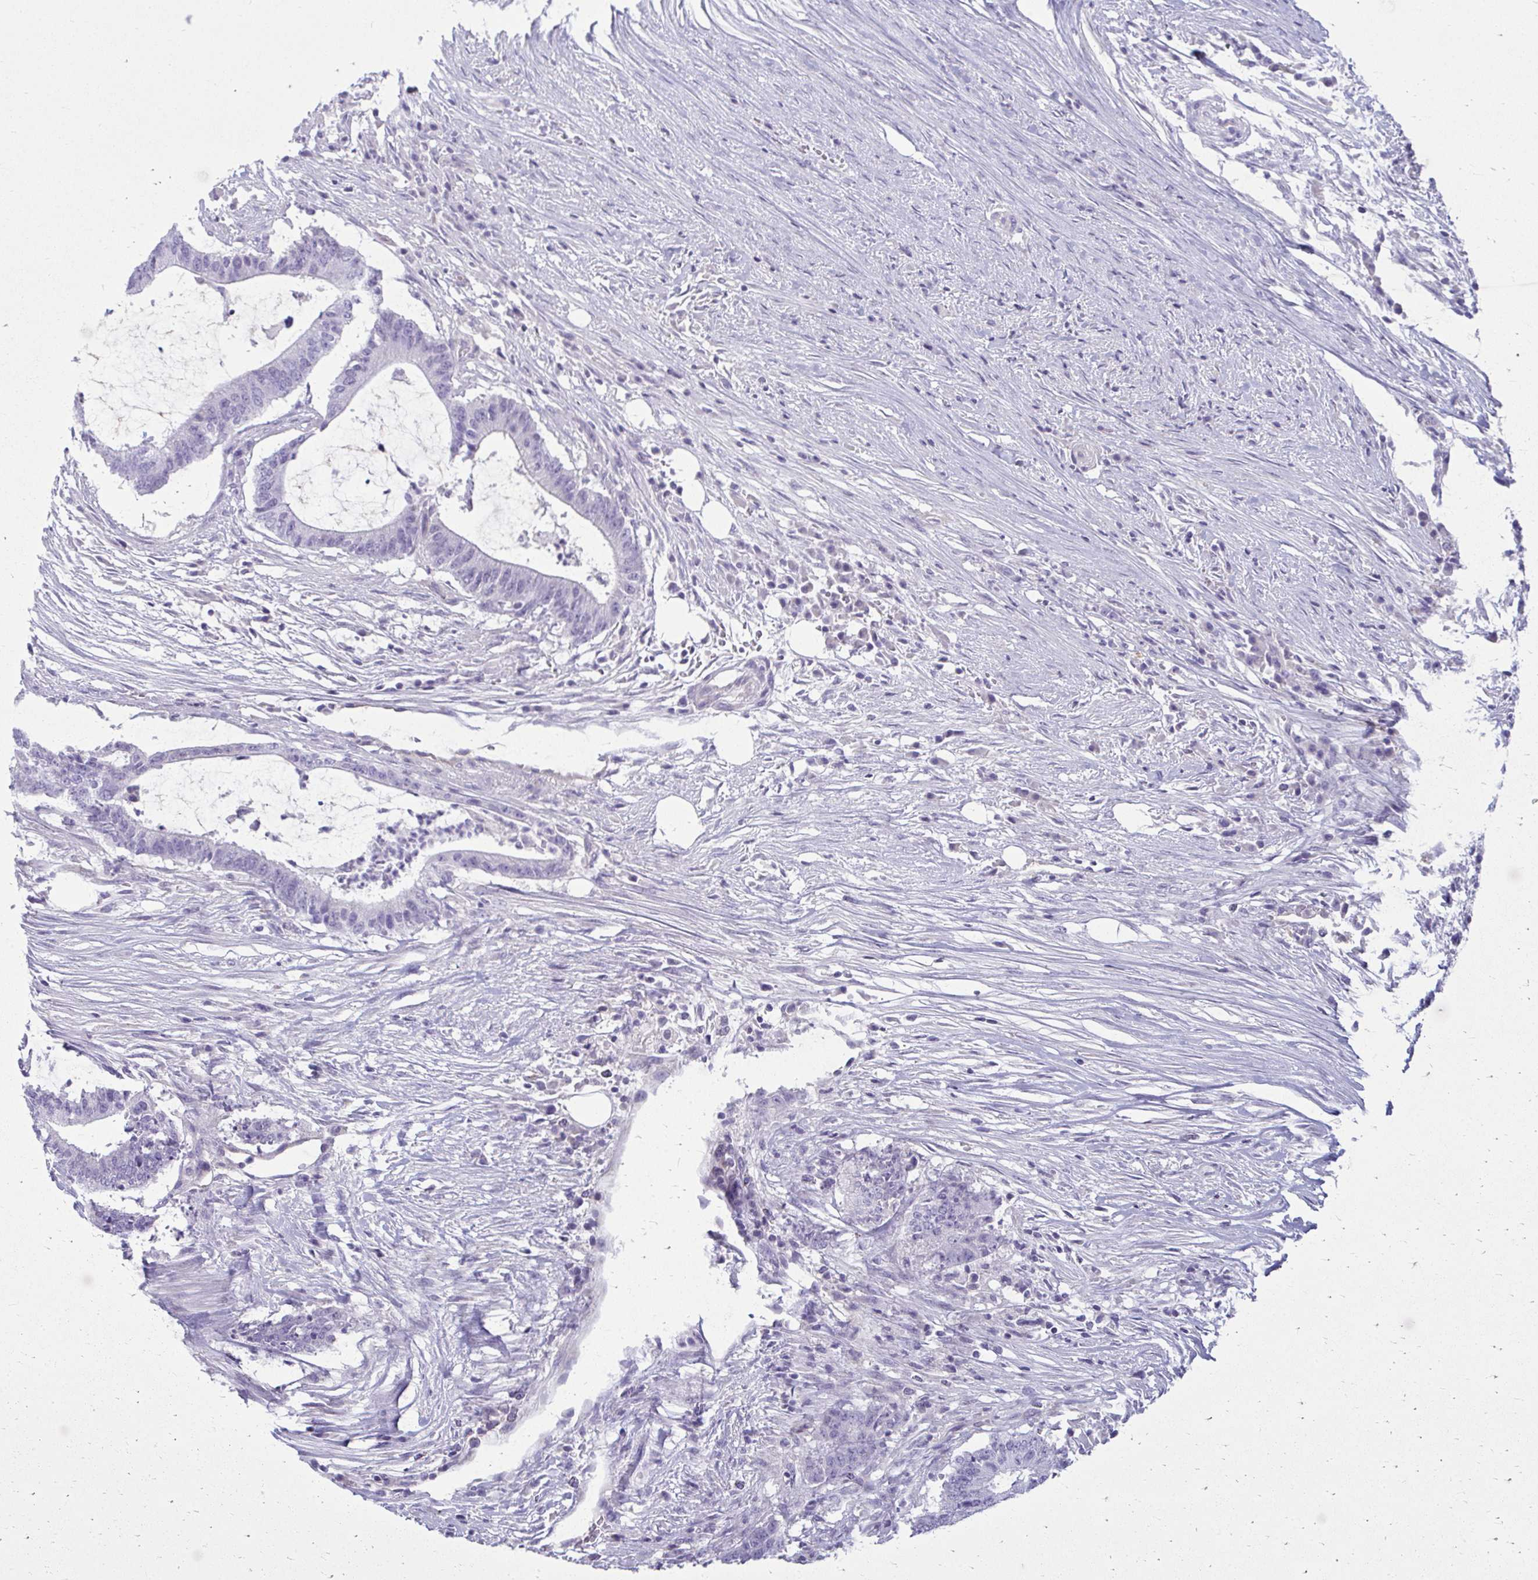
{"staining": {"intensity": "negative", "quantity": "none", "location": "none"}, "tissue": "colorectal cancer", "cell_type": "Tumor cells", "image_type": "cancer", "snomed": [{"axis": "morphology", "description": "Adenocarcinoma, NOS"}, {"axis": "topography", "description": "Colon"}], "caption": "IHC of human adenocarcinoma (colorectal) displays no expression in tumor cells.", "gene": "FABP3", "patient": {"sex": "female", "age": 43}}